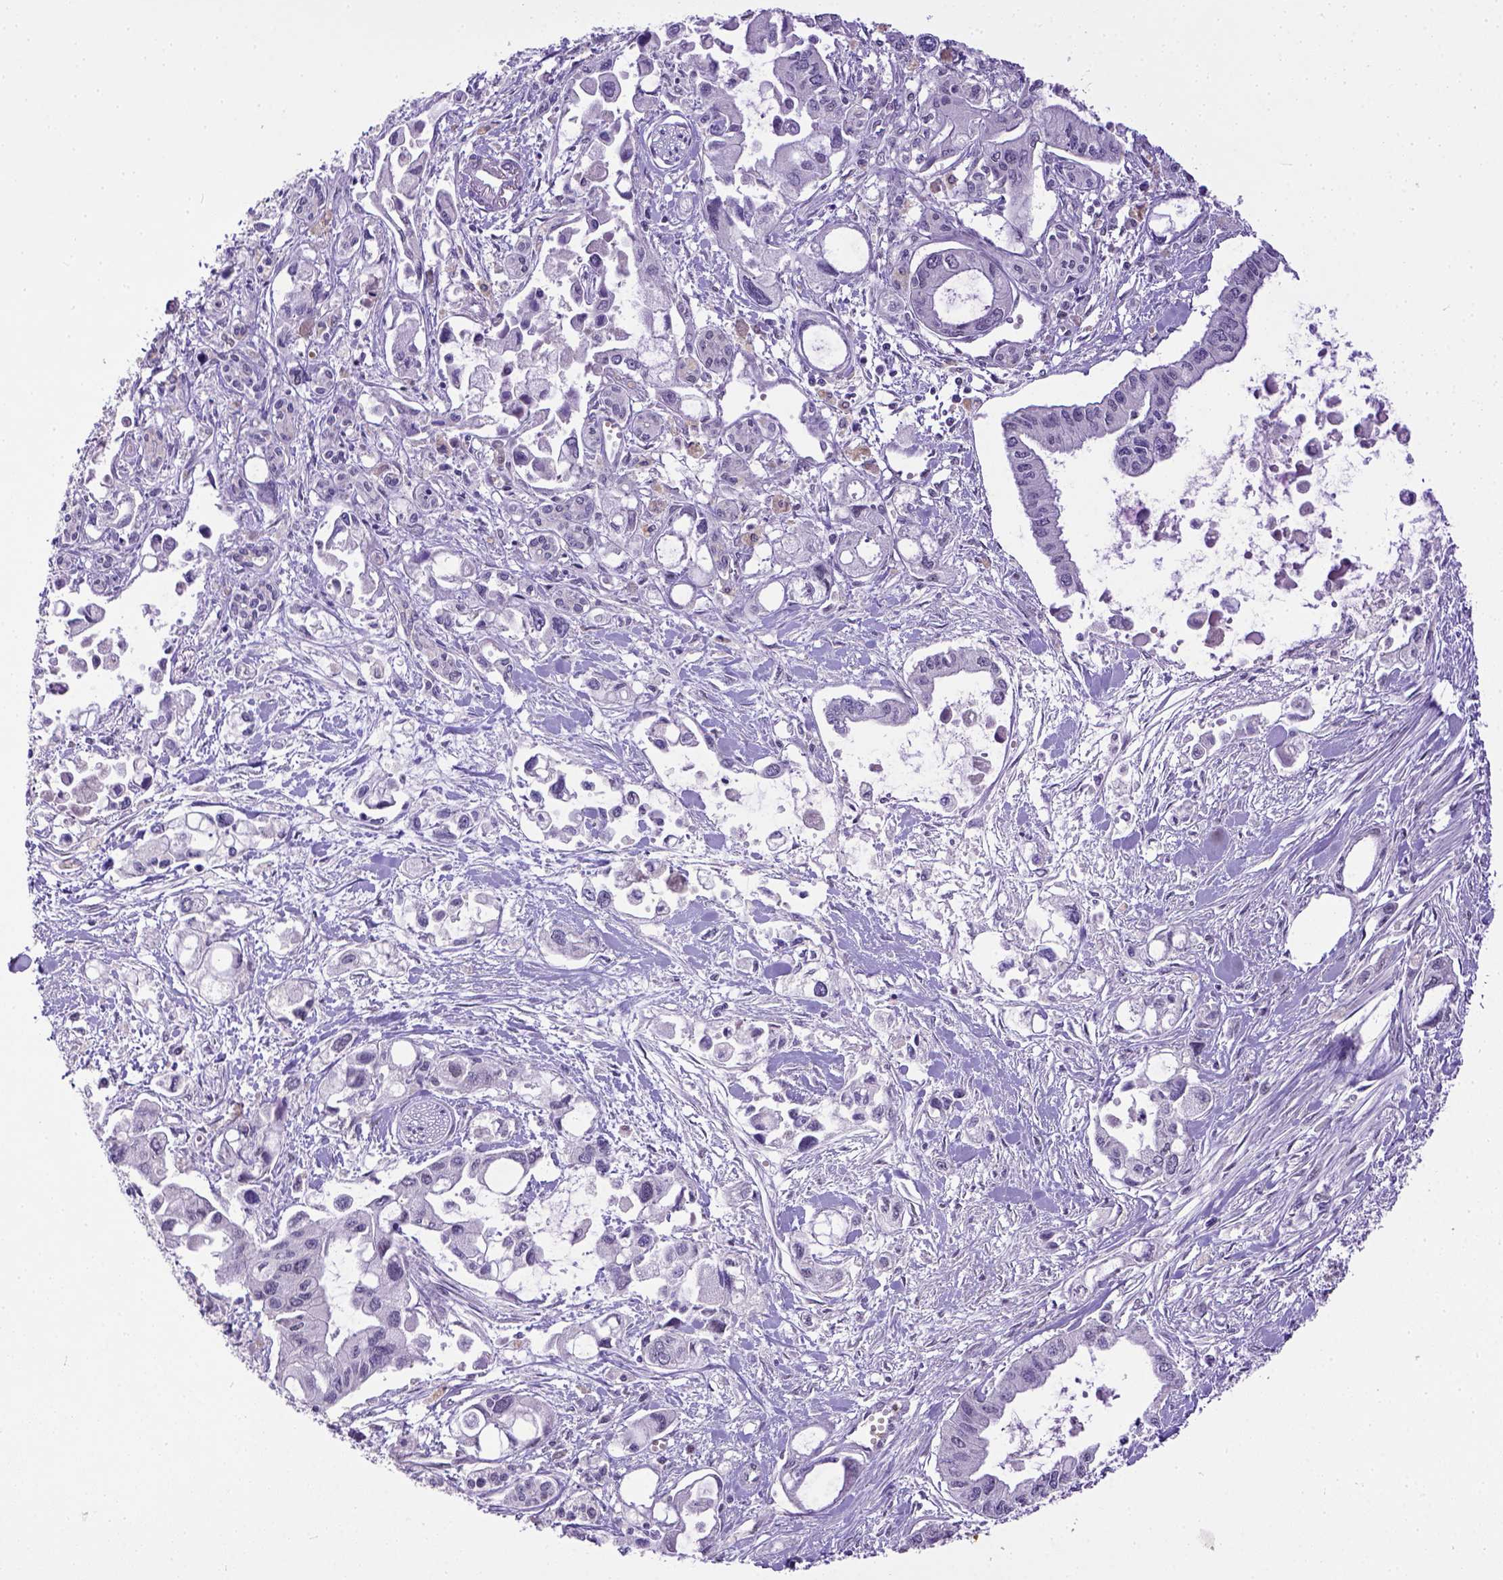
{"staining": {"intensity": "negative", "quantity": "none", "location": "none"}, "tissue": "pancreatic cancer", "cell_type": "Tumor cells", "image_type": "cancer", "snomed": [{"axis": "morphology", "description": "Adenocarcinoma, NOS"}, {"axis": "topography", "description": "Pancreas"}], "caption": "DAB immunohistochemical staining of adenocarcinoma (pancreatic) exhibits no significant positivity in tumor cells.", "gene": "ERCC1", "patient": {"sex": "female", "age": 61}}